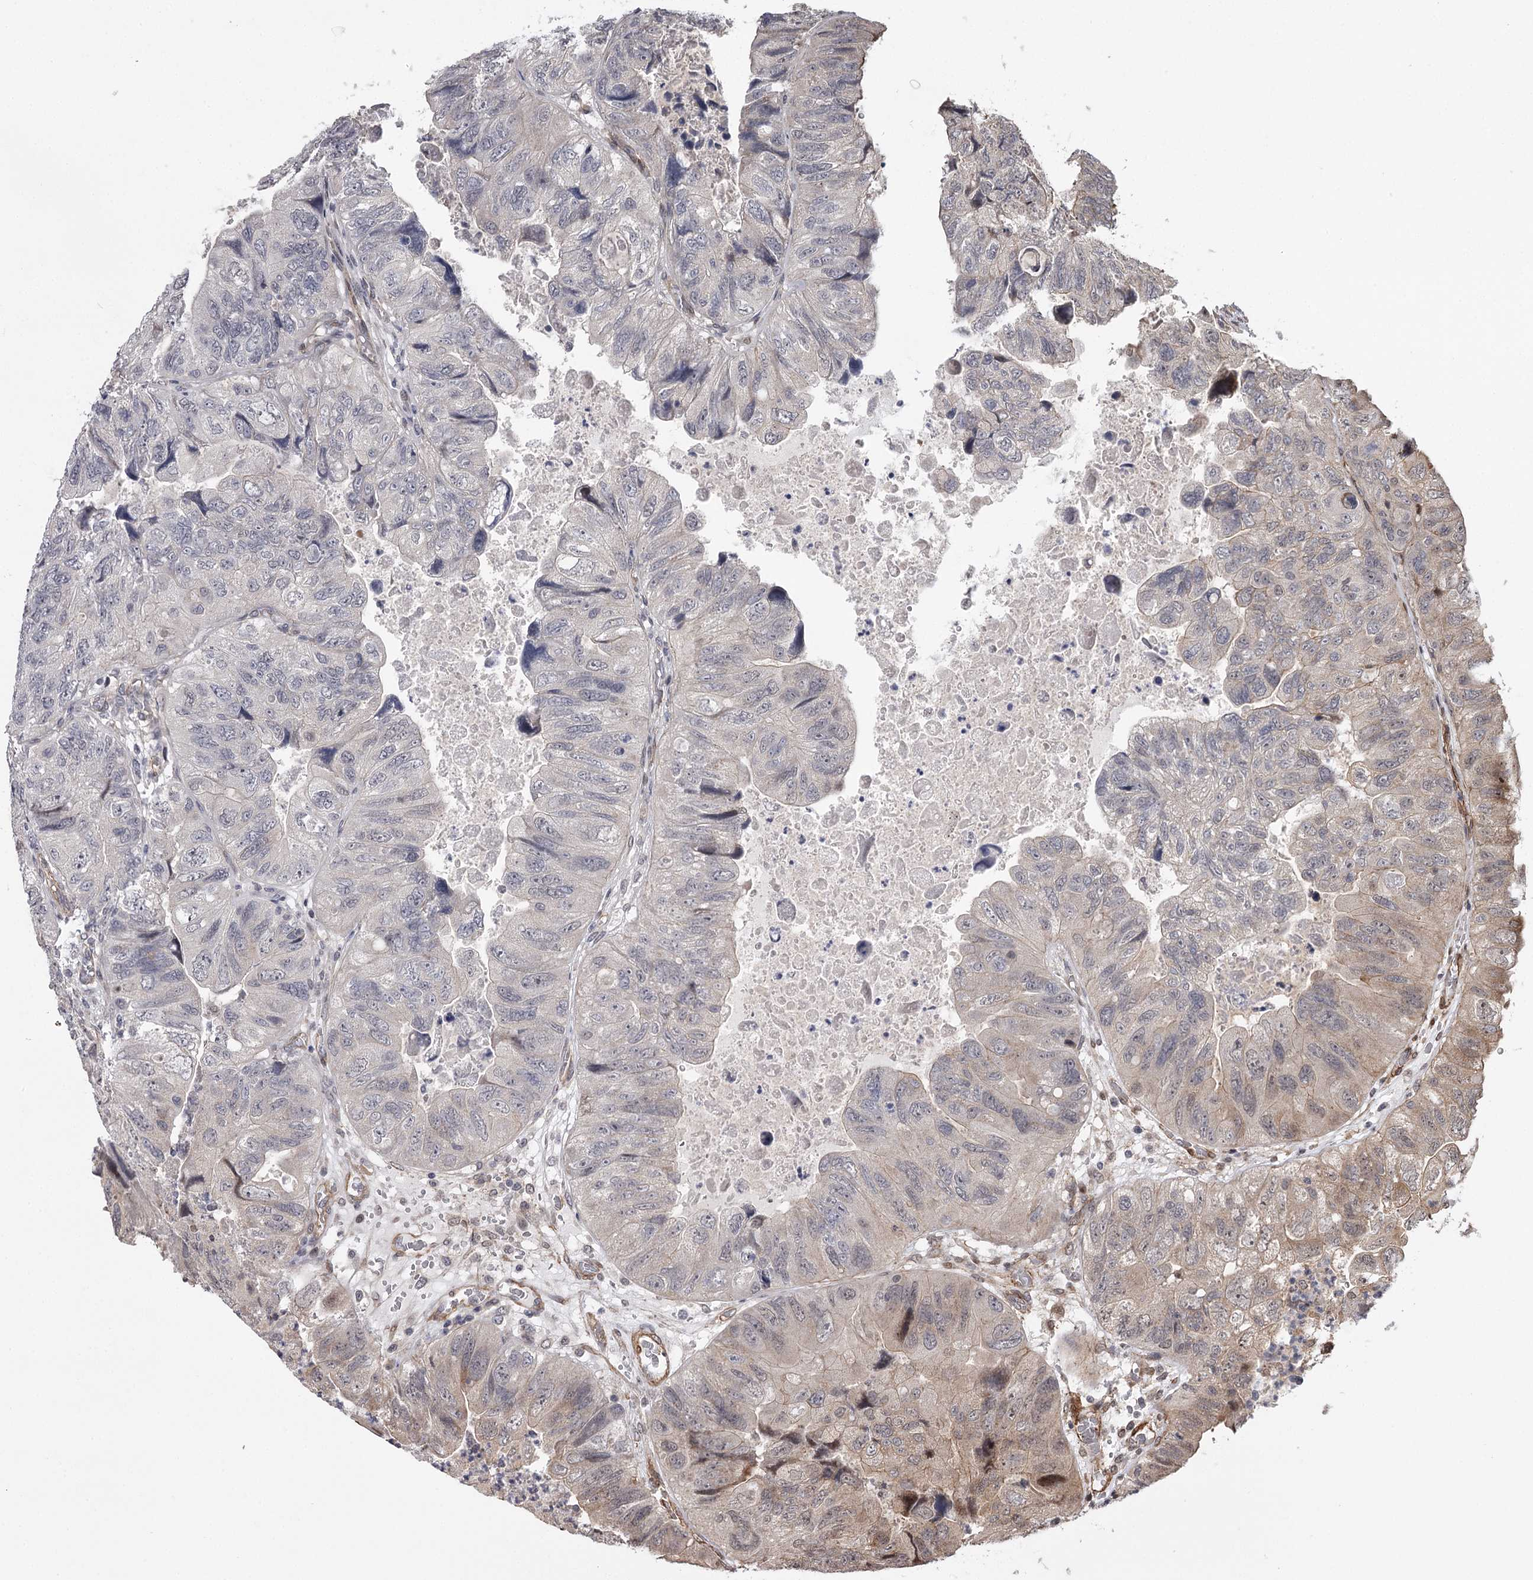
{"staining": {"intensity": "negative", "quantity": "none", "location": "none"}, "tissue": "colorectal cancer", "cell_type": "Tumor cells", "image_type": "cancer", "snomed": [{"axis": "morphology", "description": "Adenocarcinoma, NOS"}, {"axis": "topography", "description": "Rectum"}], "caption": "An immunohistochemistry (IHC) micrograph of colorectal adenocarcinoma is shown. There is no staining in tumor cells of colorectal adenocarcinoma. The staining is performed using DAB (3,3'-diaminobenzidine) brown chromogen with nuclei counter-stained in using hematoxylin.", "gene": "TTC33", "patient": {"sex": "male", "age": 63}}